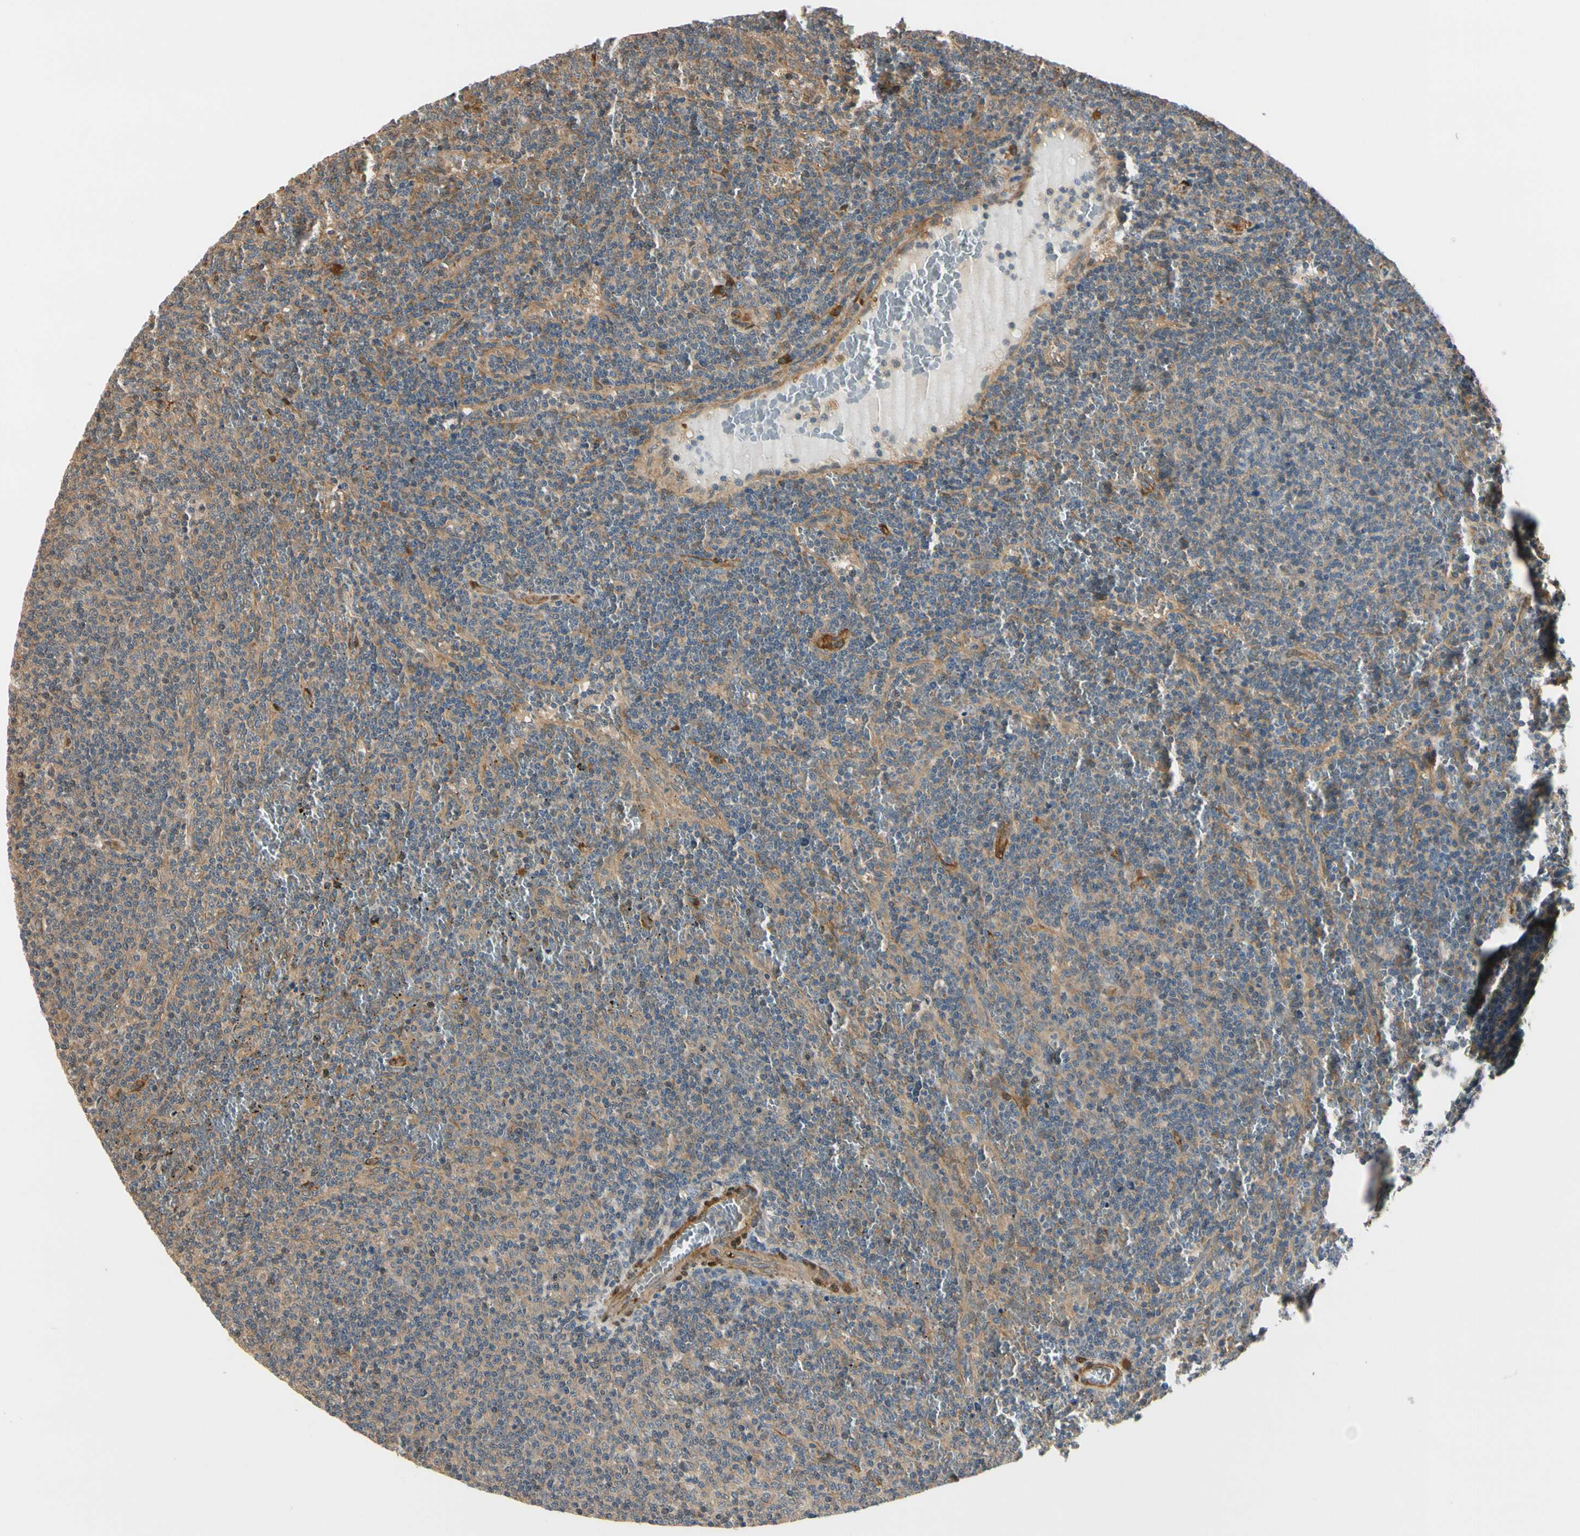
{"staining": {"intensity": "weak", "quantity": ">75%", "location": "cytoplasmic/membranous"}, "tissue": "lymphoma", "cell_type": "Tumor cells", "image_type": "cancer", "snomed": [{"axis": "morphology", "description": "Malignant lymphoma, non-Hodgkin's type, Low grade"}, {"axis": "topography", "description": "Spleen"}], "caption": "The immunohistochemical stain shows weak cytoplasmic/membranous positivity in tumor cells of low-grade malignant lymphoma, non-Hodgkin's type tissue.", "gene": "RASGRF1", "patient": {"sex": "female", "age": 50}}